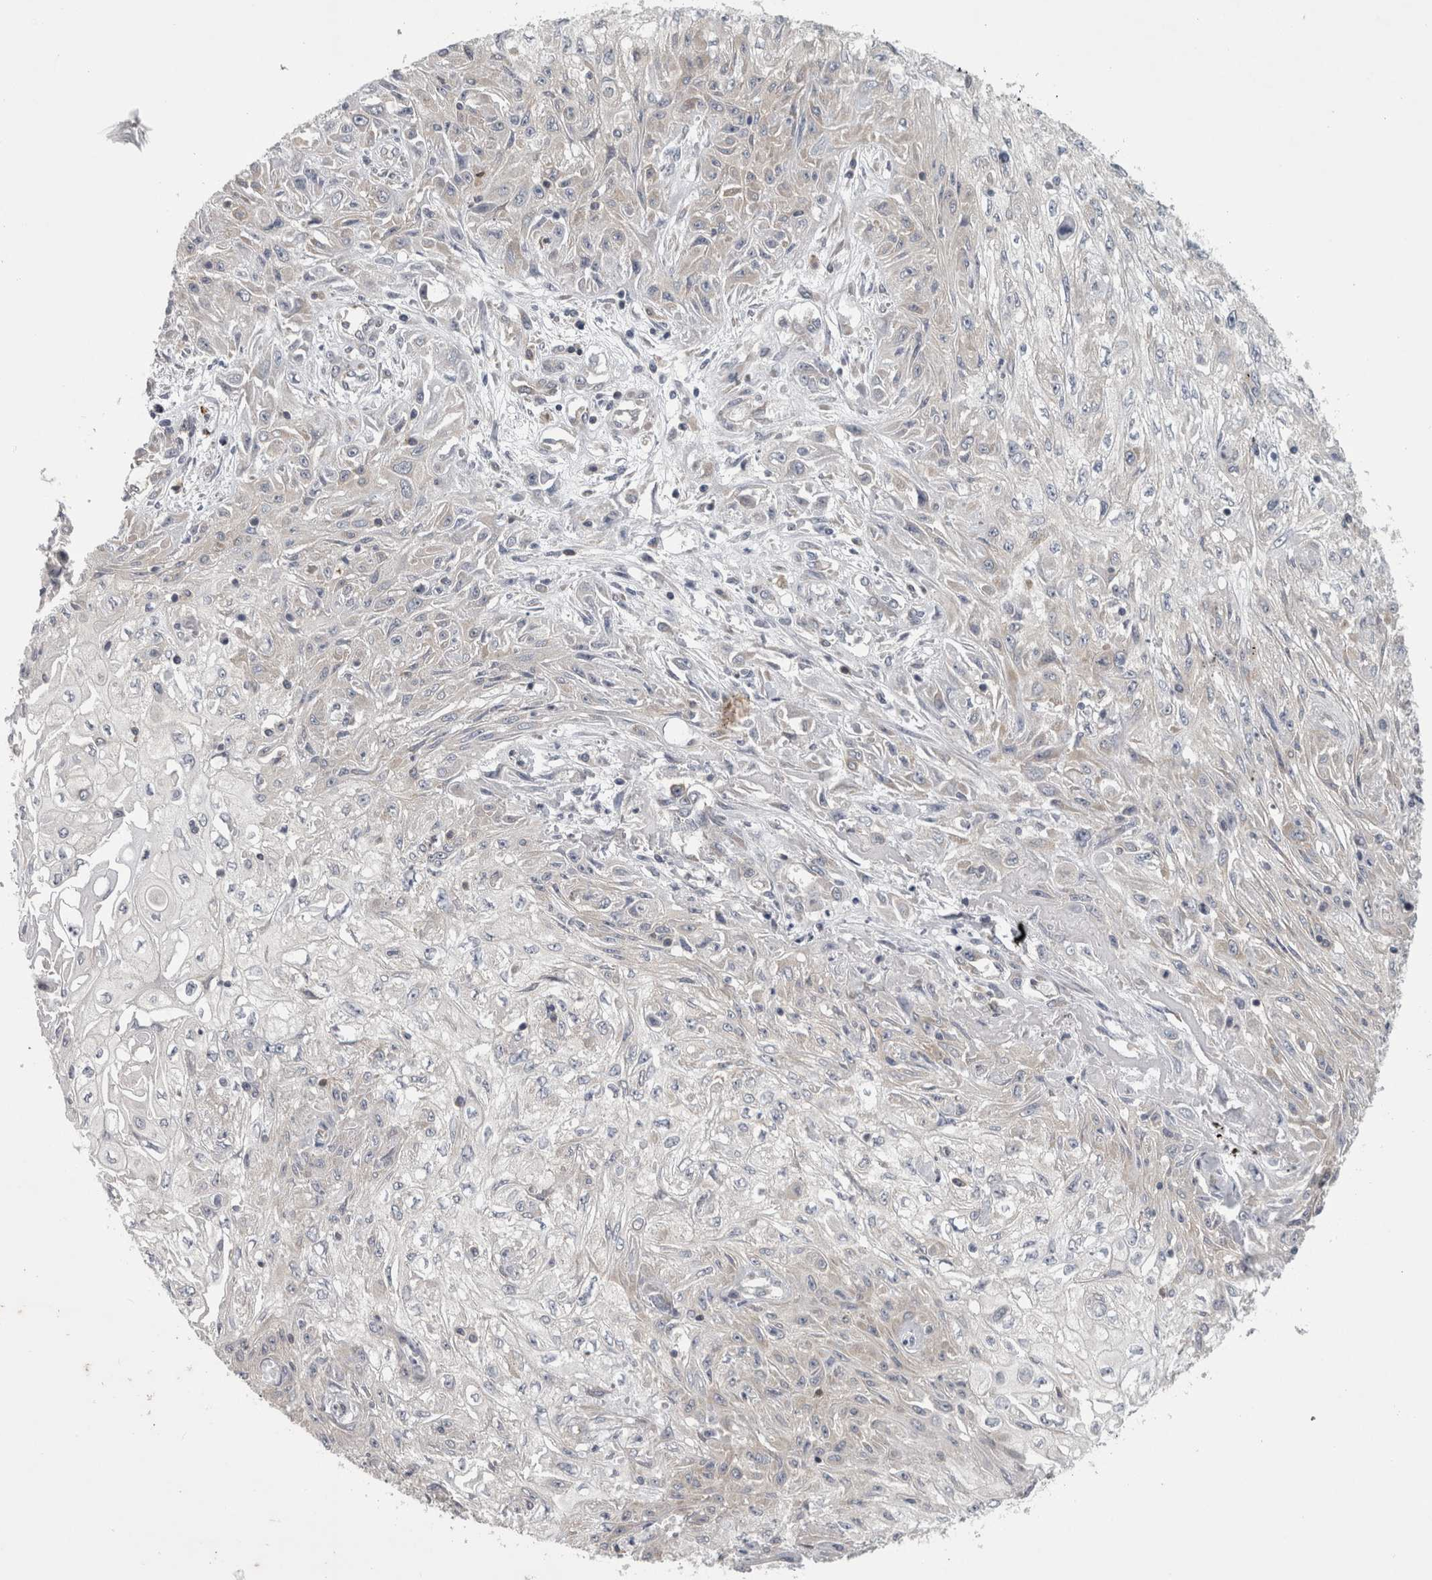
{"staining": {"intensity": "negative", "quantity": "none", "location": "none"}, "tissue": "skin cancer", "cell_type": "Tumor cells", "image_type": "cancer", "snomed": [{"axis": "morphology", "description": "Squamous cell carcinoma, NOS"}, {"axis": "morphology", "description": "Squamous cell carcinoma, metastatic, NOS"}, {"axis": "topography", "description": "Skin"}, {"axis": "topography", "description": "Lymph node"}], "caption": "This image is of skin squamous cell carcinoma stained with immunohistochemistry (IHC) to label a protein in brown with the nuclei are counter-stained blue. There is no expression in tumor cells. The staining was performed using DAB to visualize the protein expression in brown, while the nuclei were stained in blue with hematoxylin (Magnification: 20x).", "gene": "PRRC2C", "patient": {"sex": "male", "age": 75}}